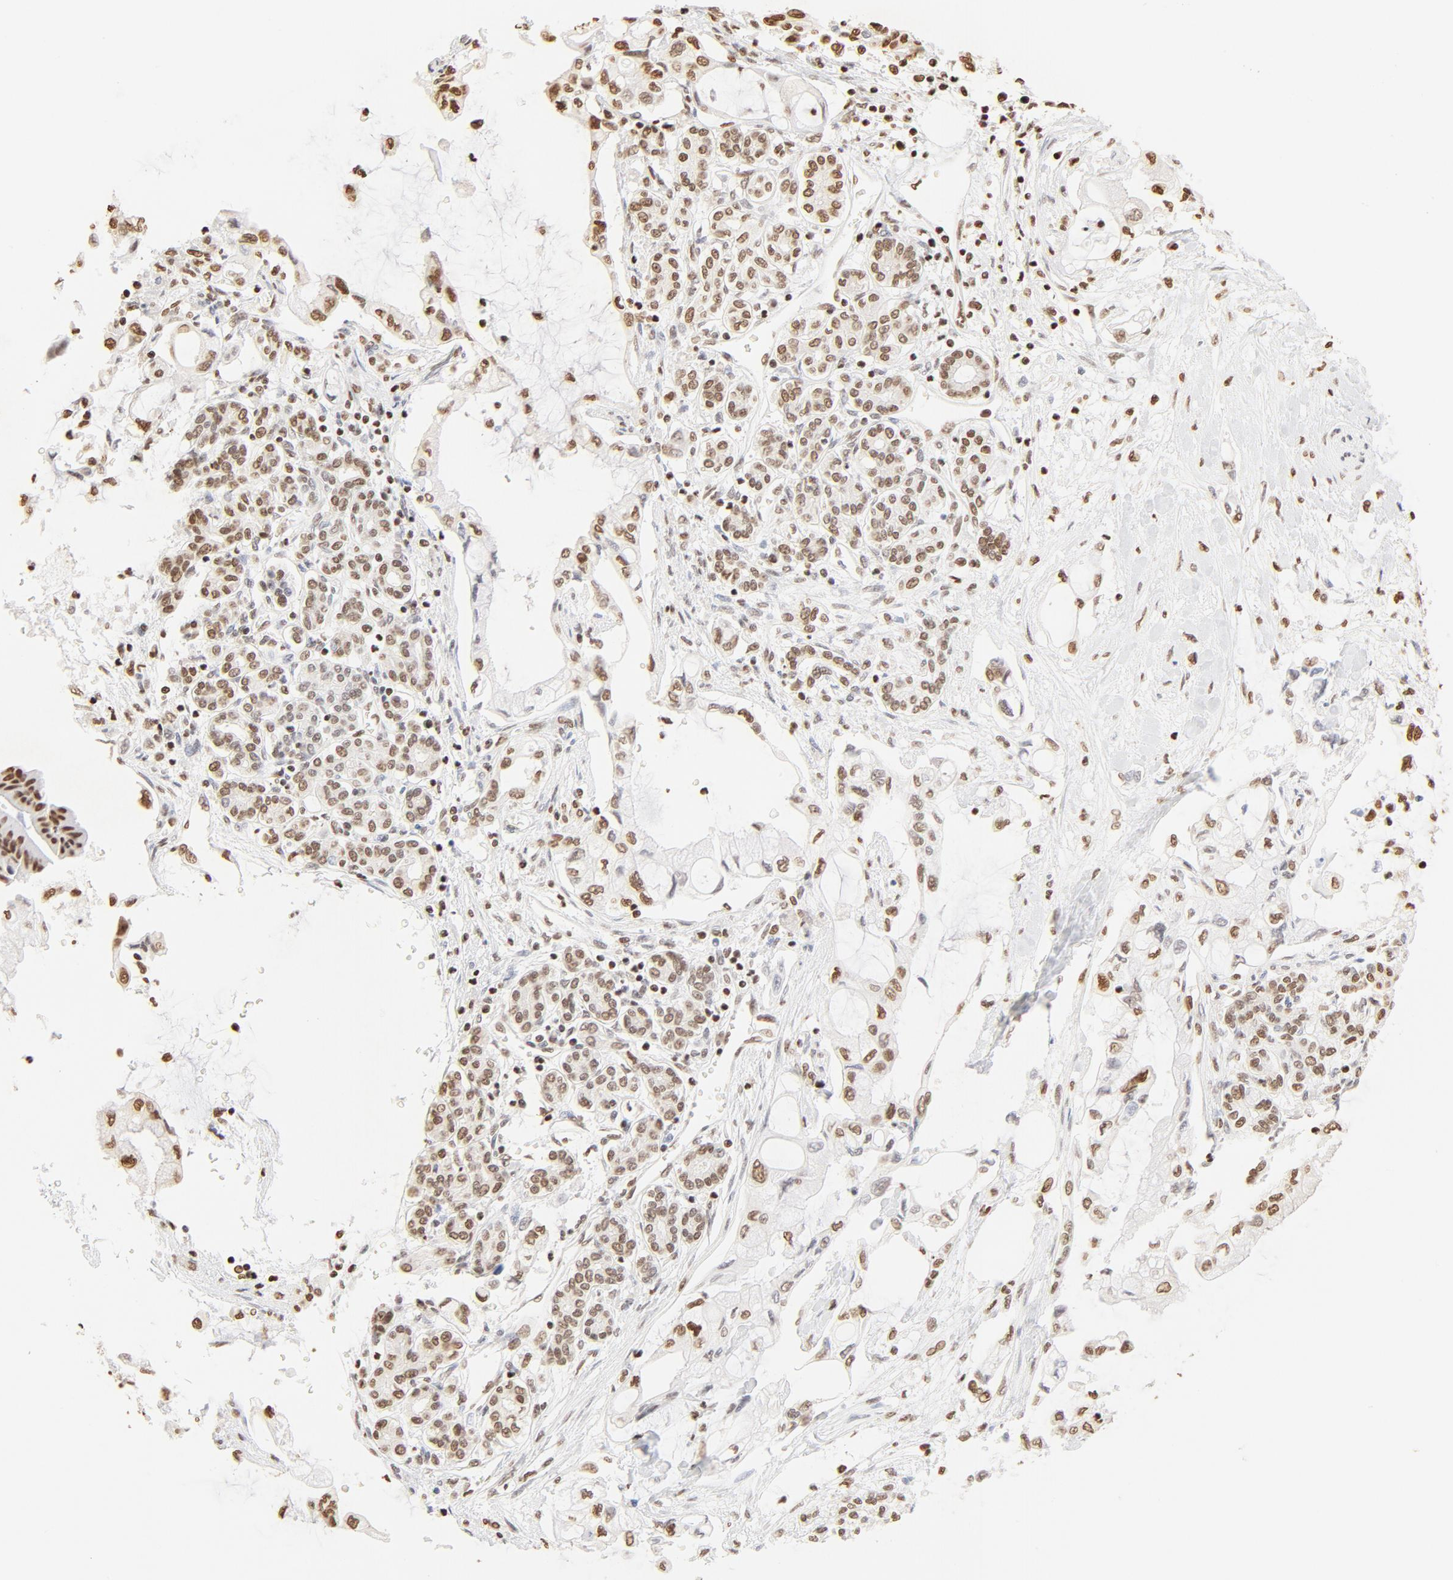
{"staining": {"intensity": "moderate", "quantity": ">75%", "location": "nuclear"}, "tissue": "pancreatic cancer", "cell_type": "Tumor cells", "image_type": "cancer", "snomed": [{"axis": "morphology", "description": "Adenocarcinoma, NOS"}, {"axis": "topography", "description": "Pancreas"}], "caption": "Pancreatic cancer (adenocarcinoma) was stained to show a protein in brown. There is medium levels of moderate nuclear staining in approximately >75% of tumor cells. (brown staining indicates protein expression, while blue staining denotes nuclei).", "gene": "ZNF540", "patient": {"sex": "female", "age": 70}}